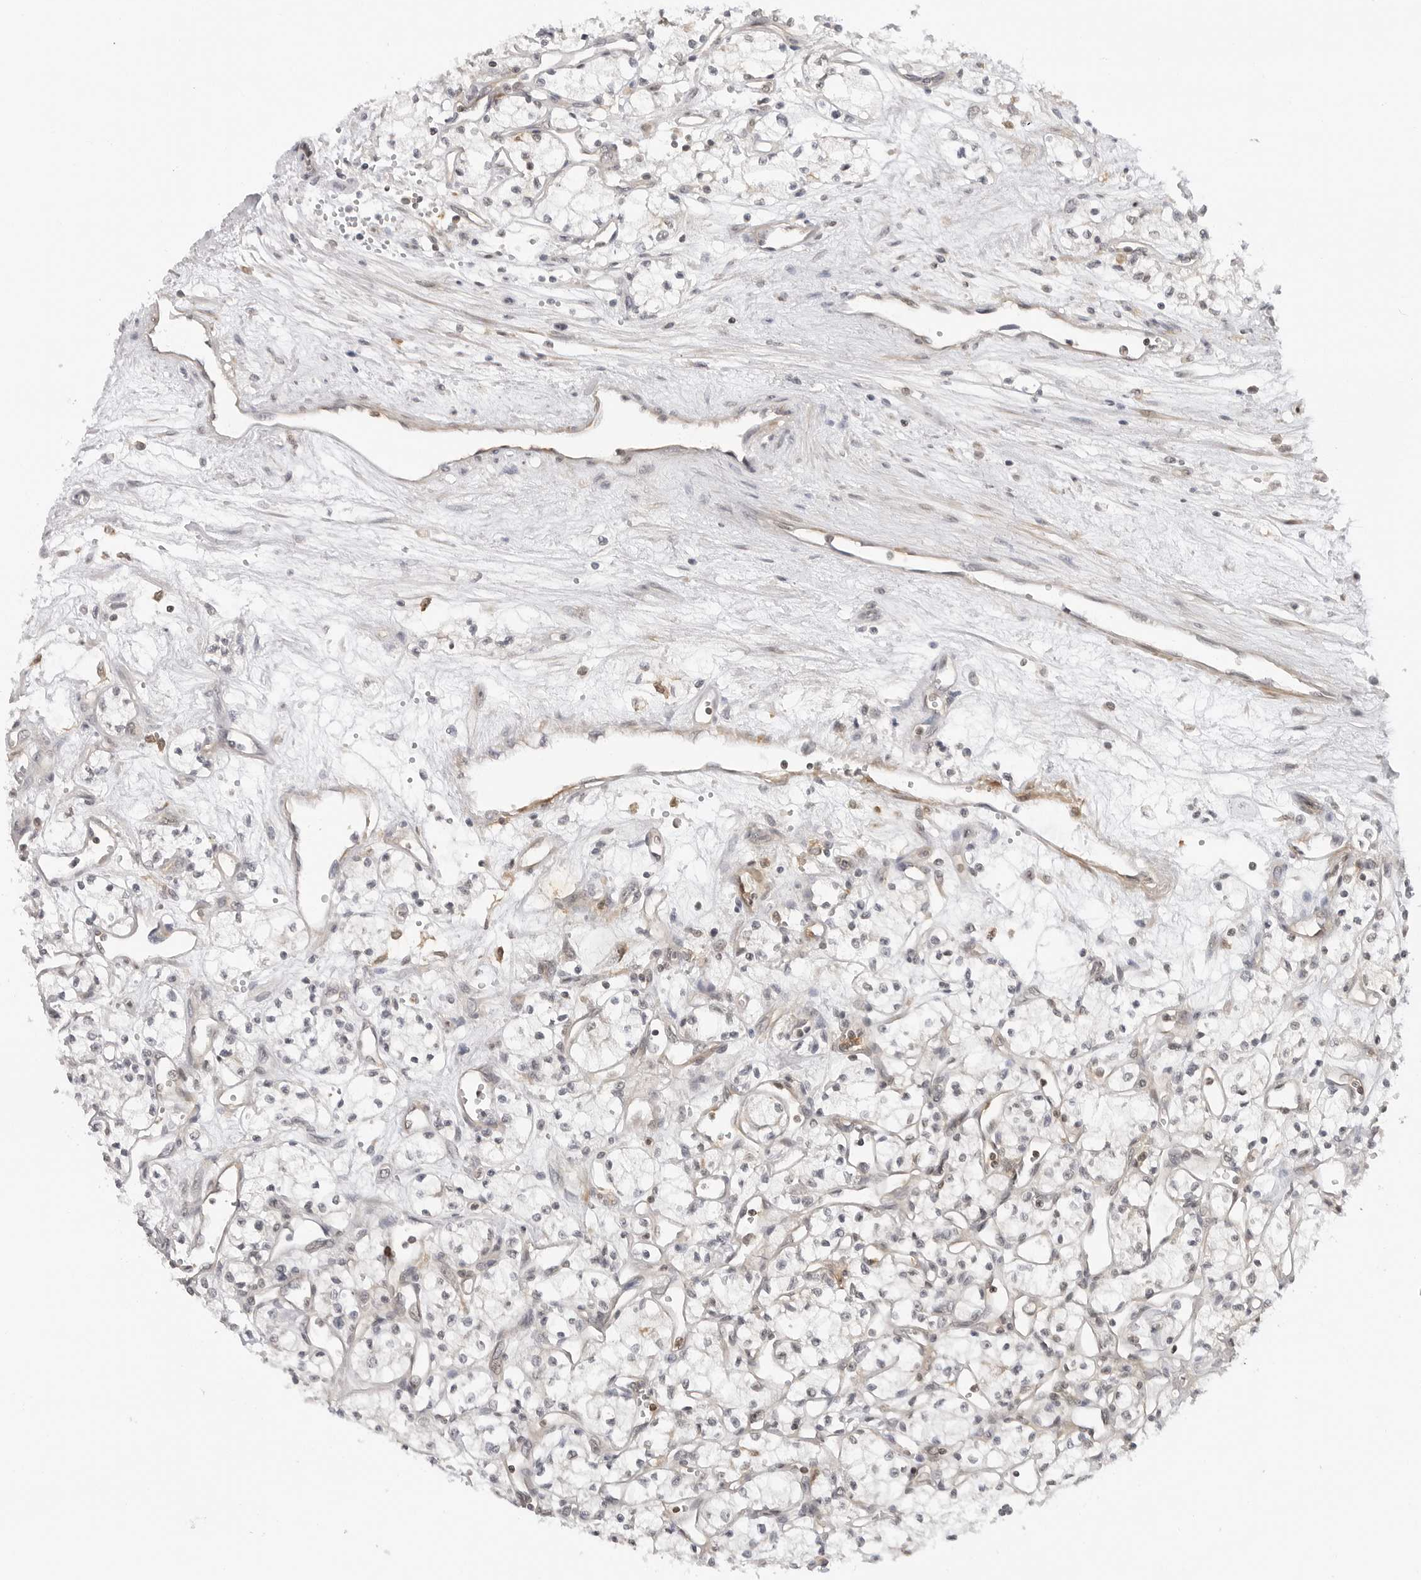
{"staining": {"intensity": "negative", "quantity": "none", "location": "none"}, "tissue": "renal cancer", "cell_type": "Tumor cells", "image_type": "cancer", "snomed": [{"axis": "morphology", "description": "Adenocarcinoma, NOS"}, {"axis": "topography", "description": "Kidney"}], "caption": "Protein analysis of adenocarcinoma (renal) displays no significant staining in tumor cells. (DAB (3,3'-diaminobenzidine) immunohistochemistry (IHC) with hematoxylin counter stain).", "gene": "MAP2K5", "patient": {"sex": "male", "age": 59}}